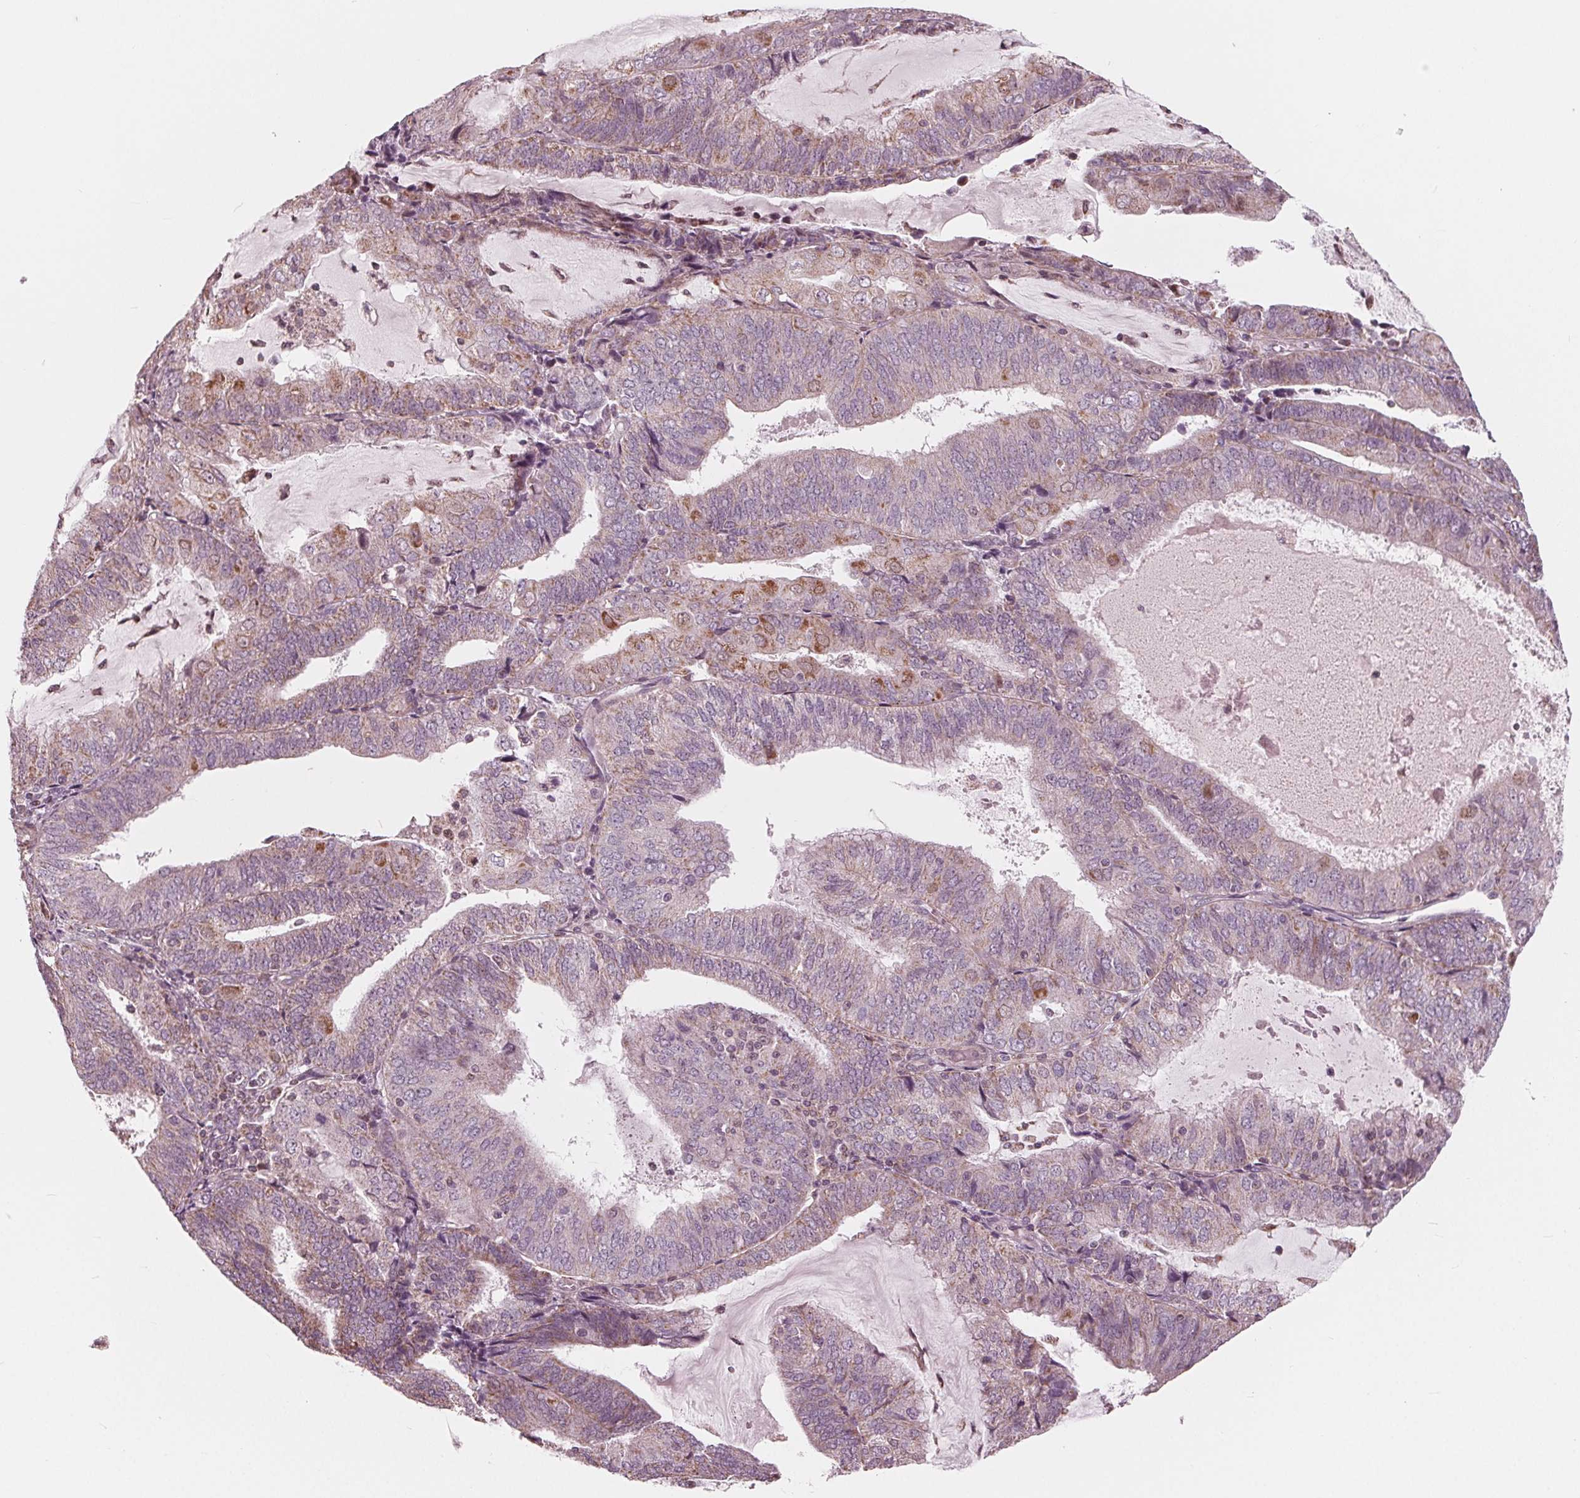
{"staining": {"intensity": "moderate", "quantity": "<25%", "location": "cytoplasmic/membranous"}, "tissue": "endometrial cancer", "cell_type": "Tumor cells", "image_type": "cancer", "snomed": [{"axis": "morphology", "description": "Adenocarcinoma, NOS"}, {"axis": "topography", "description": "Endometrium"}], "caption": "This micrograph displays adenocarcinoma (endometrial) stained with immunohistochemistry (IHC) to label a protein in brown. The cytoplasmic/membranous of tumor cells show moderate positivity for the protein. Nuclei are counter-stained blue.", "gene": "DCAF4L2", "patient": {"sex": "female", "age": 81}}